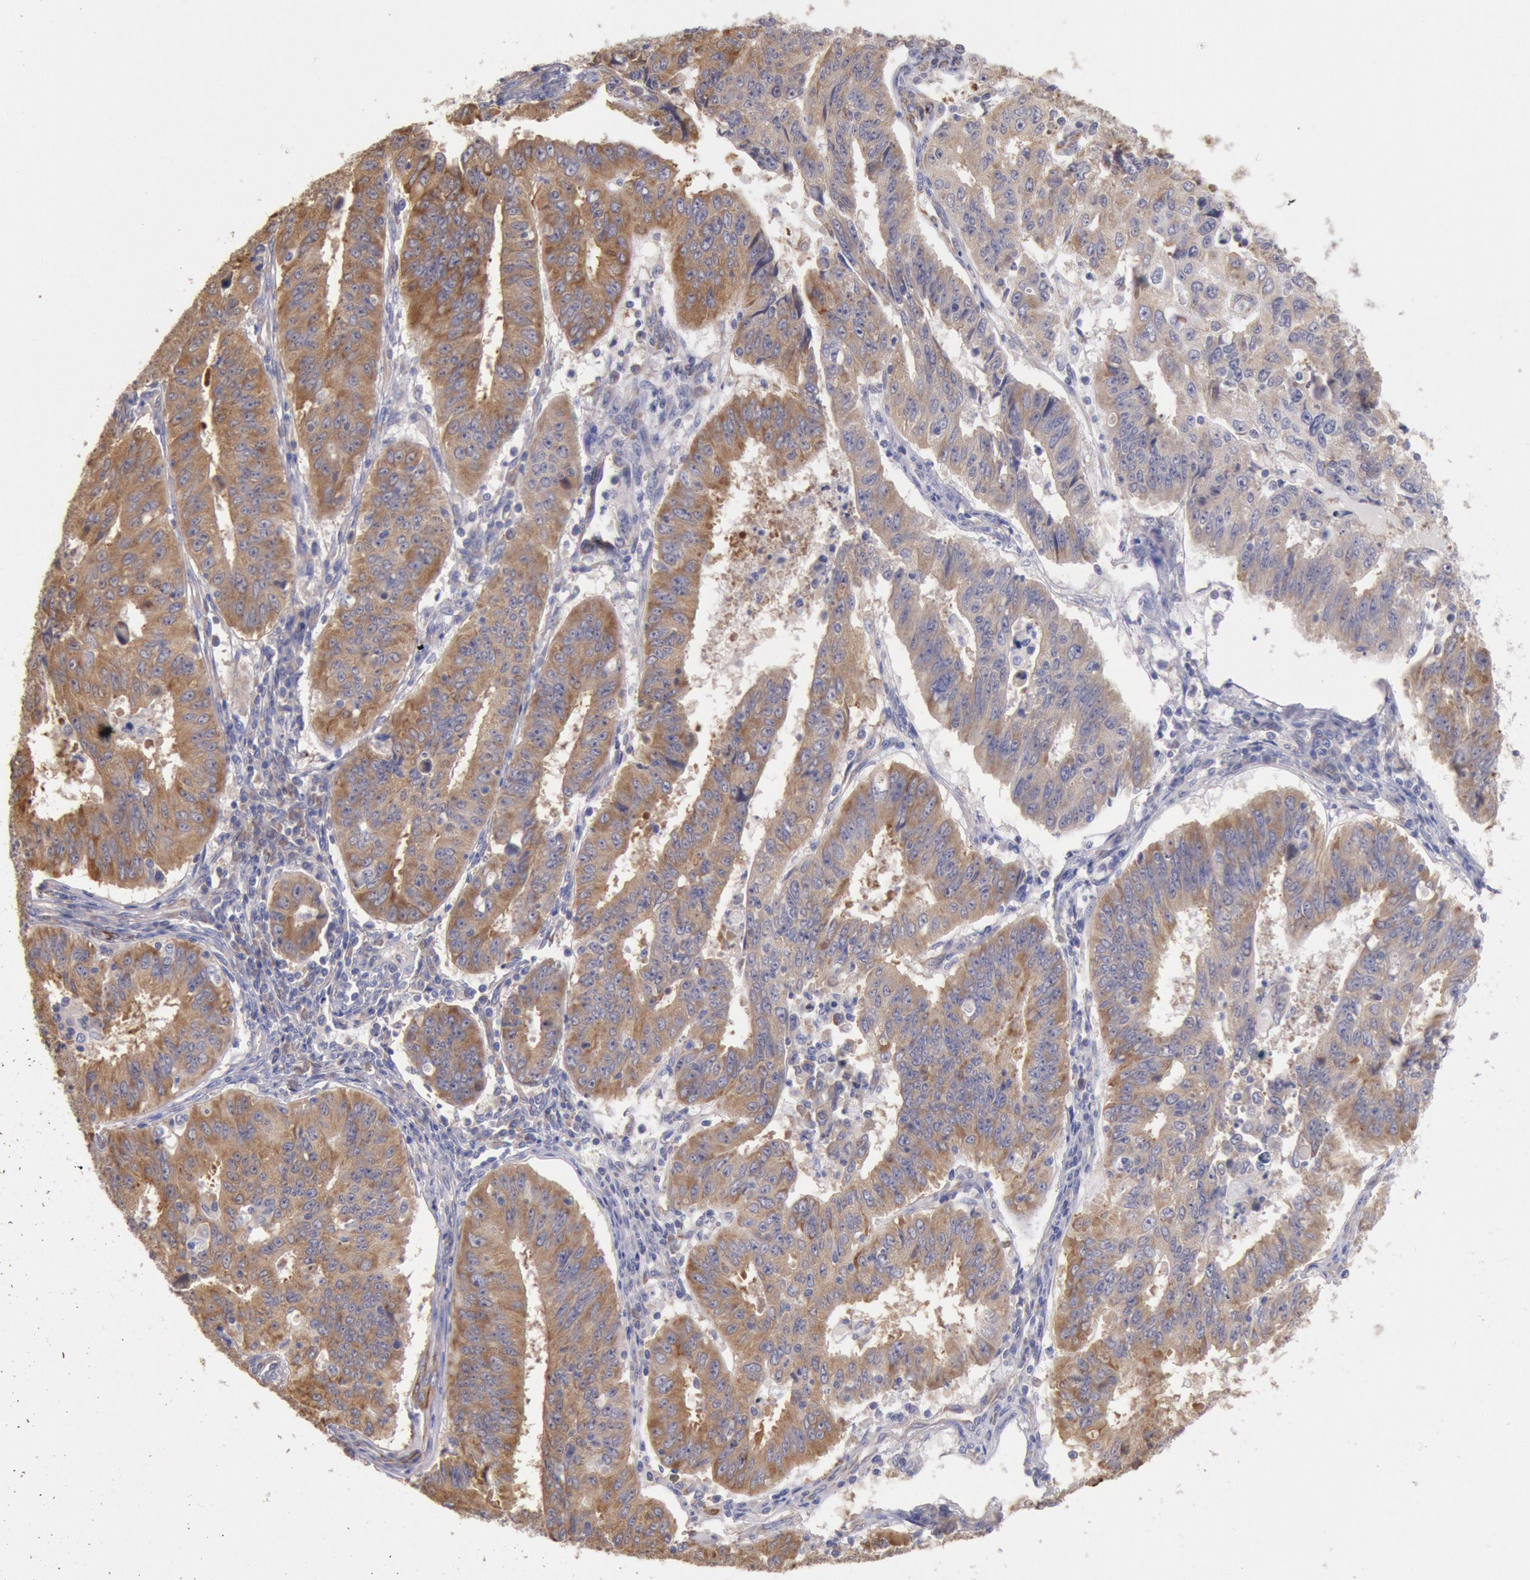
{"staining": {"intensity": "moderate", "quantity": ">75%", "location": "cytoplasmic/membranous"}, "tissue": "endometrial cancer", "cell_type": "Tumor cells", "image_type": "cancer", "snomed": [{"axis": "morphology", "description": "Adenocarcinoma, NOS"}, {"axis": "topography", "description": "Endometrium"}], "caption": "Endometrial cancer (adenocarcinoma) tissue demonstrates moderate cytoplasmic/membranous staining in about >75% of tumor cells", "gene": "DRG1", "patient": {"sex": "female", "age": 42}}